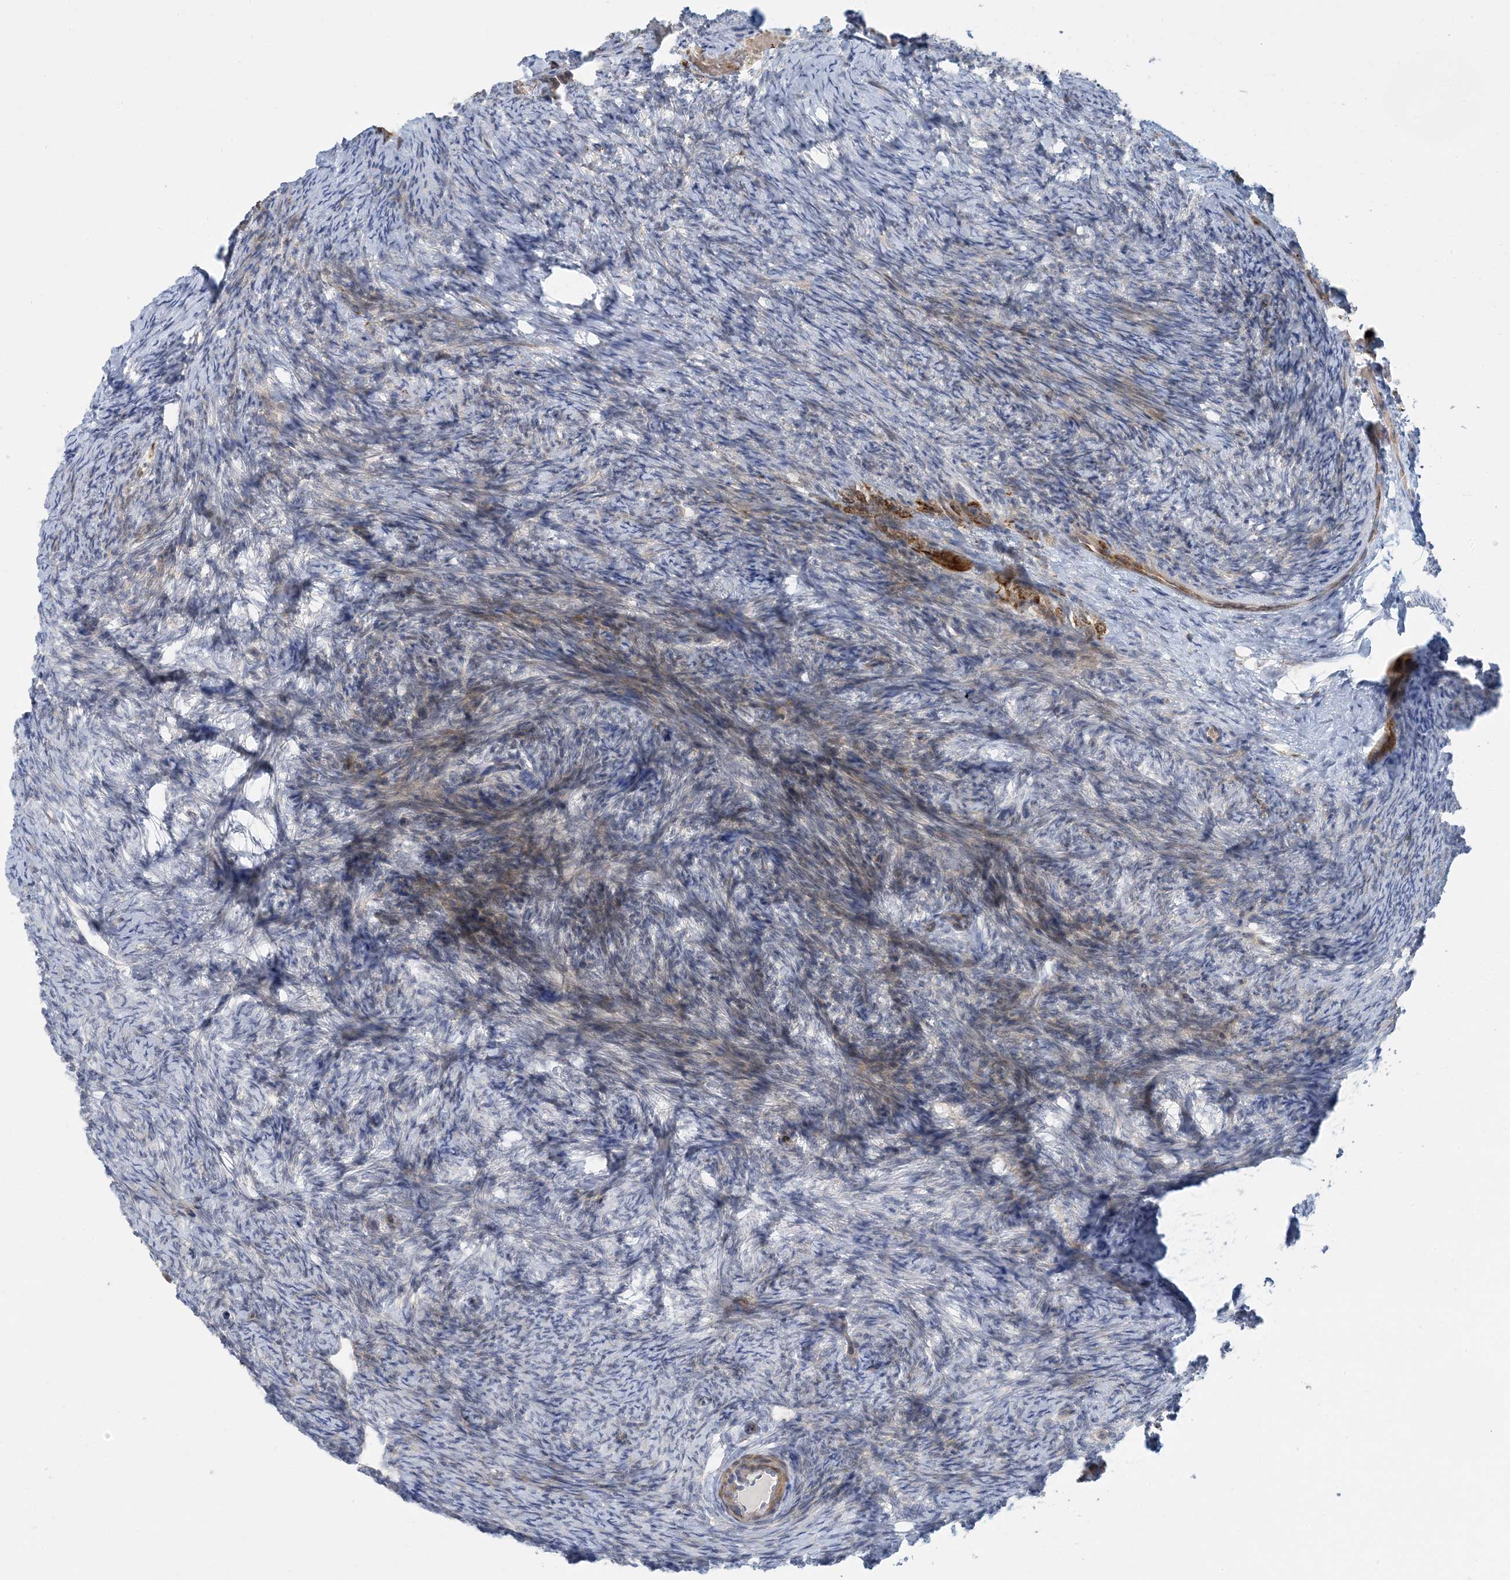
{"staining": {"intensity": "moderate", "quantity": "25%-75%", "location": "cytoplasmic/membranous"}, "tissue": "ovary", "cell_type": "Follicle cells", "image_type": "normal", "snomed": [{"axis": "morphology", "description": "Normal tissue, NOS"}, {"axis": "morphology", "description": "Cyst, NOS"}, {"axis": "topography", "description": "Ovary"}], "caption": "Brown immunohistochemical staining in benign human ovary reveals moderate cytoplasmic/membranous expression in approximately 25%-75% of follicle cells.", "gene": "LTN1", "patient": {"sex": "female", "age": 33}}